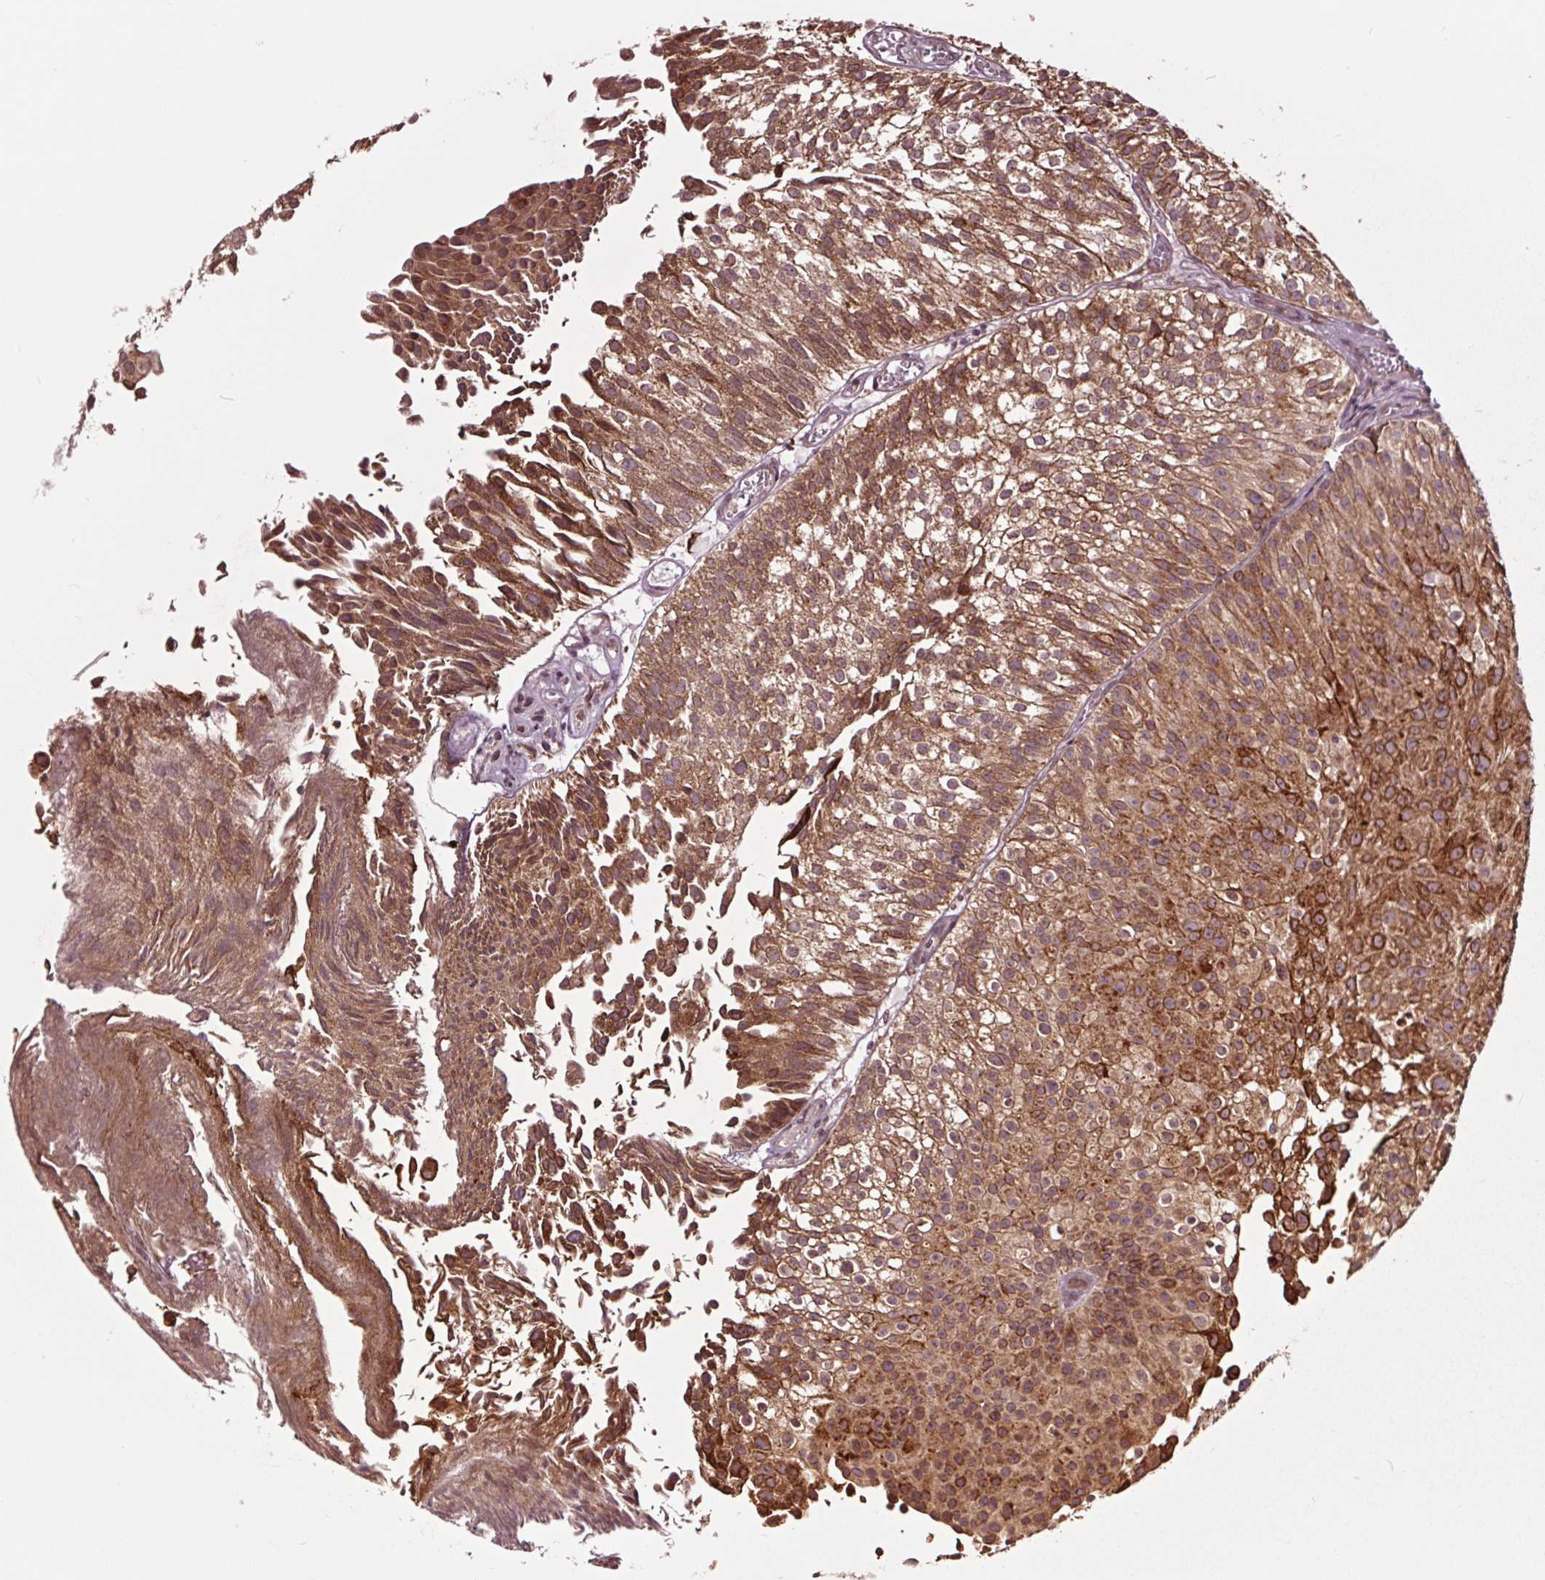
{"staining": {"intensity": "strong", "quantity": ">75%", "location": "cytoplasmic/membranous"}, "tissue": "urothelial cancer", "cell_type": "Tumor cells", "image_type": "cancer", "snomed": [{"axis": "morphology", "description": "Urothelial carcinoma, Low grade"}, {"axis": "topography", "description": "Urinary bladder"}], "caption": "Brown immunohistochemical staining in urothelial cancer exhibits strong cytoplasmic/membranous expression in approximately >75% of tumor cells. Using DAB (3,3'-diaminobenzidine) (brown) and hematoxylin (blue) stains, captured at high magnification using brightfield microscopy.", "gene": "HAUS5", "patient": {"sex": "male", "age": 70}}